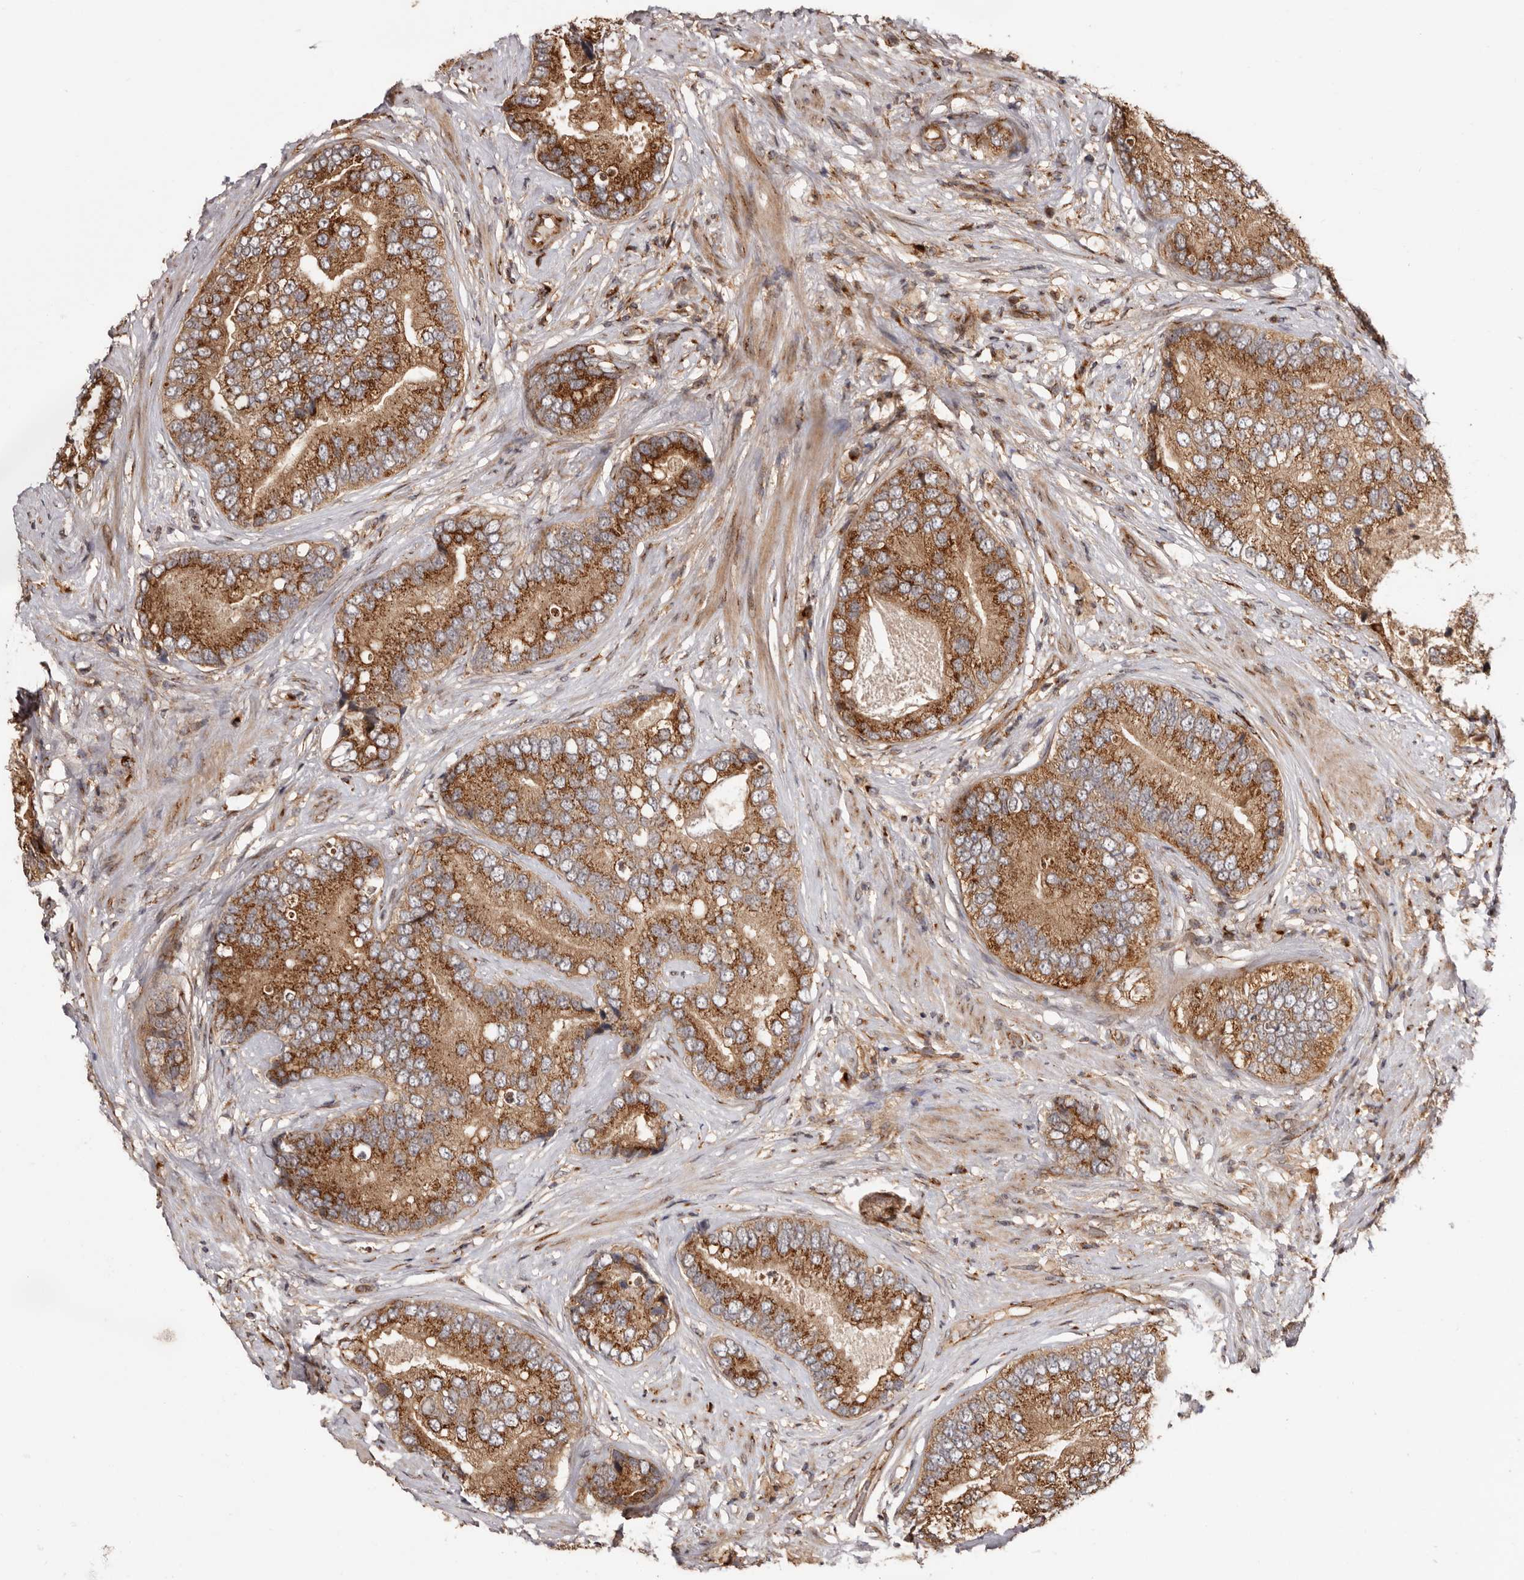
{"staining": {"intensity": "strong", "quantity": ">75%", "location": "cytoplasmic/membranous"}, "tissue": "prostate cancer", "cell_type": "Tumor cells", "image_type": "cancer", "snomed": [{"axis": "morphology", "description": "Adenocarcinoma, High grade"}, {"axis": "topography", "description": "Prostate"}], "caption": "Prostate cancer tissue reveals strong cytoplasmic/membranous expression in about >75% of tumor cells, visualized by immunohistochemistry.", "gene": "GPR27", "patient": {"sex": "male", "age": 70}}